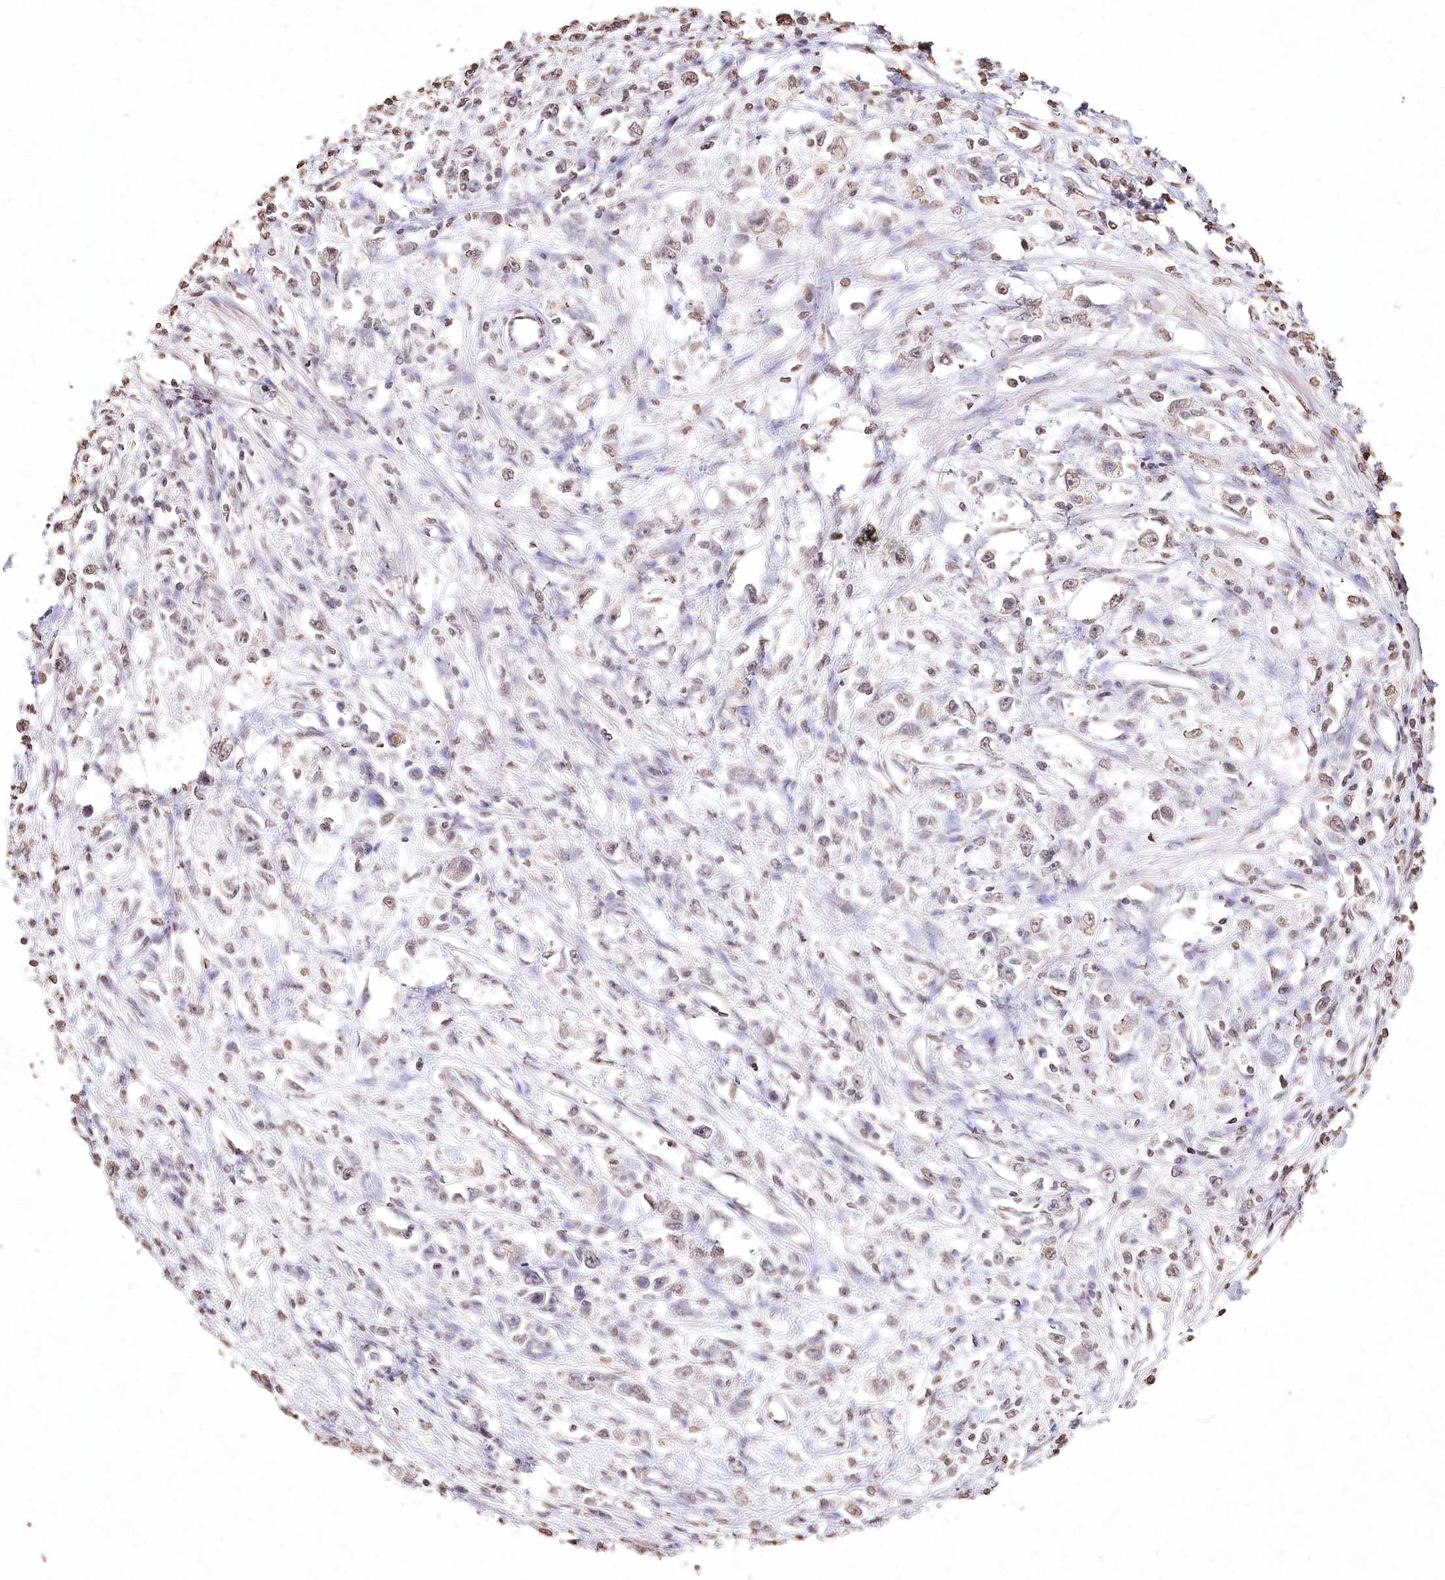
{"staining": {"intensity": "negative", "quantity": "none", "location": "none"}, "tissue": "stomach cancer", "cell_type": "Tumor cells", "image_type": "cancer", "snomed": [{"axis": "morphology", "description": "Adenocarcinoma, NOS"}, {"axis": "topography", "description": "Stomach"}], "caption": "The histopathology image shows no staining of tumor cells in adenocarcinoma (stomach).", "gene": "DMXL1", "patient": {"sex": "female", "age": 59}}